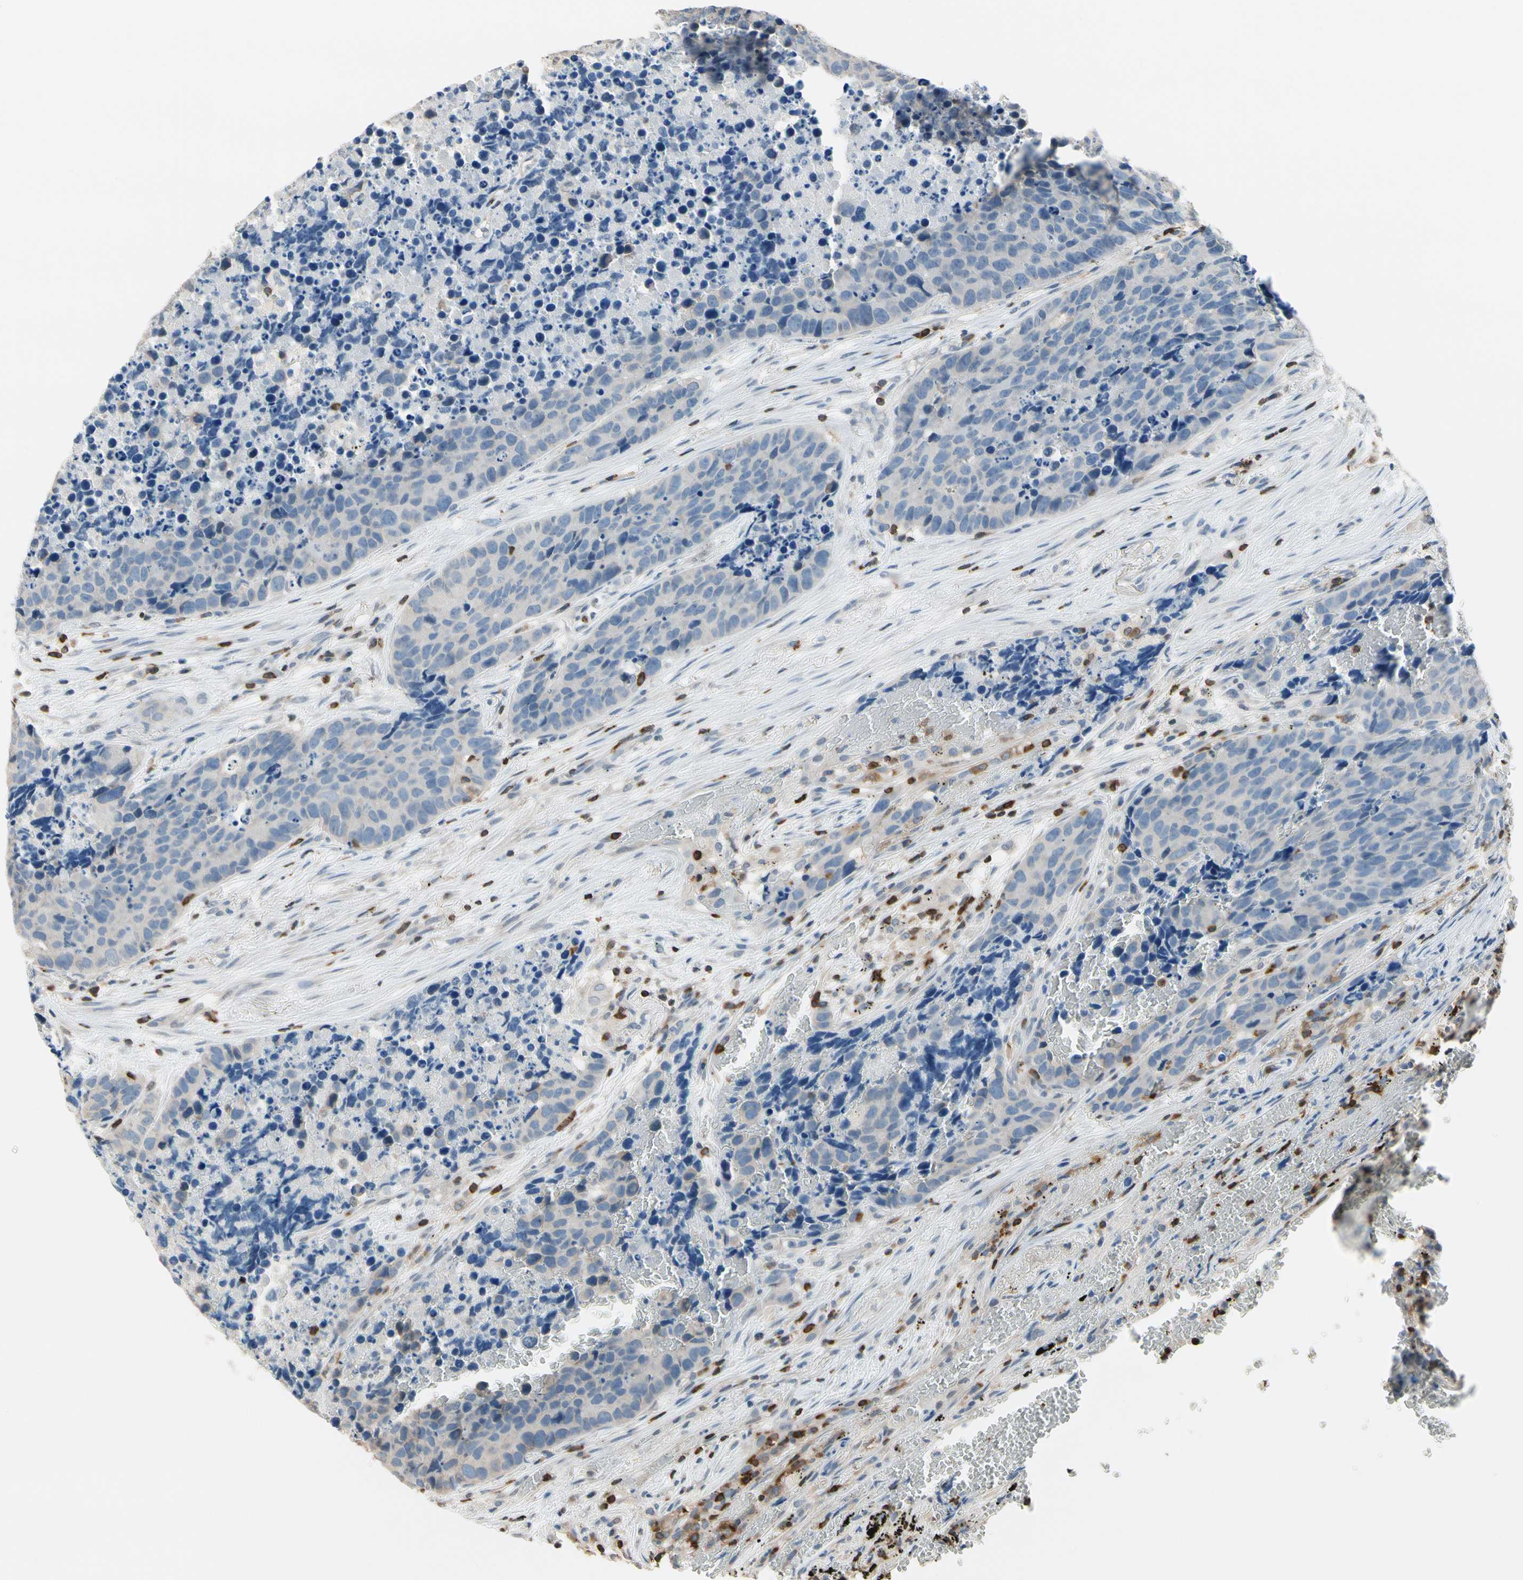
{"staining": {"intensity": "negative", "quantity": "none", "location": "none"}, "tissue": "carcinoid", "cell_type": "Tumor cells", "image_type": "cancer", "snomed": [{"axis": "morphology", "description": "Carcinoid, malignant, NOS"}, {"axis": "topography", "description": "Lung"}], "caption": "Protein analysis of carcinoid displays no significant positivity in tumor cells.", "gene": "NFATC2", "patient": {"sex": "male", "age": 60}}